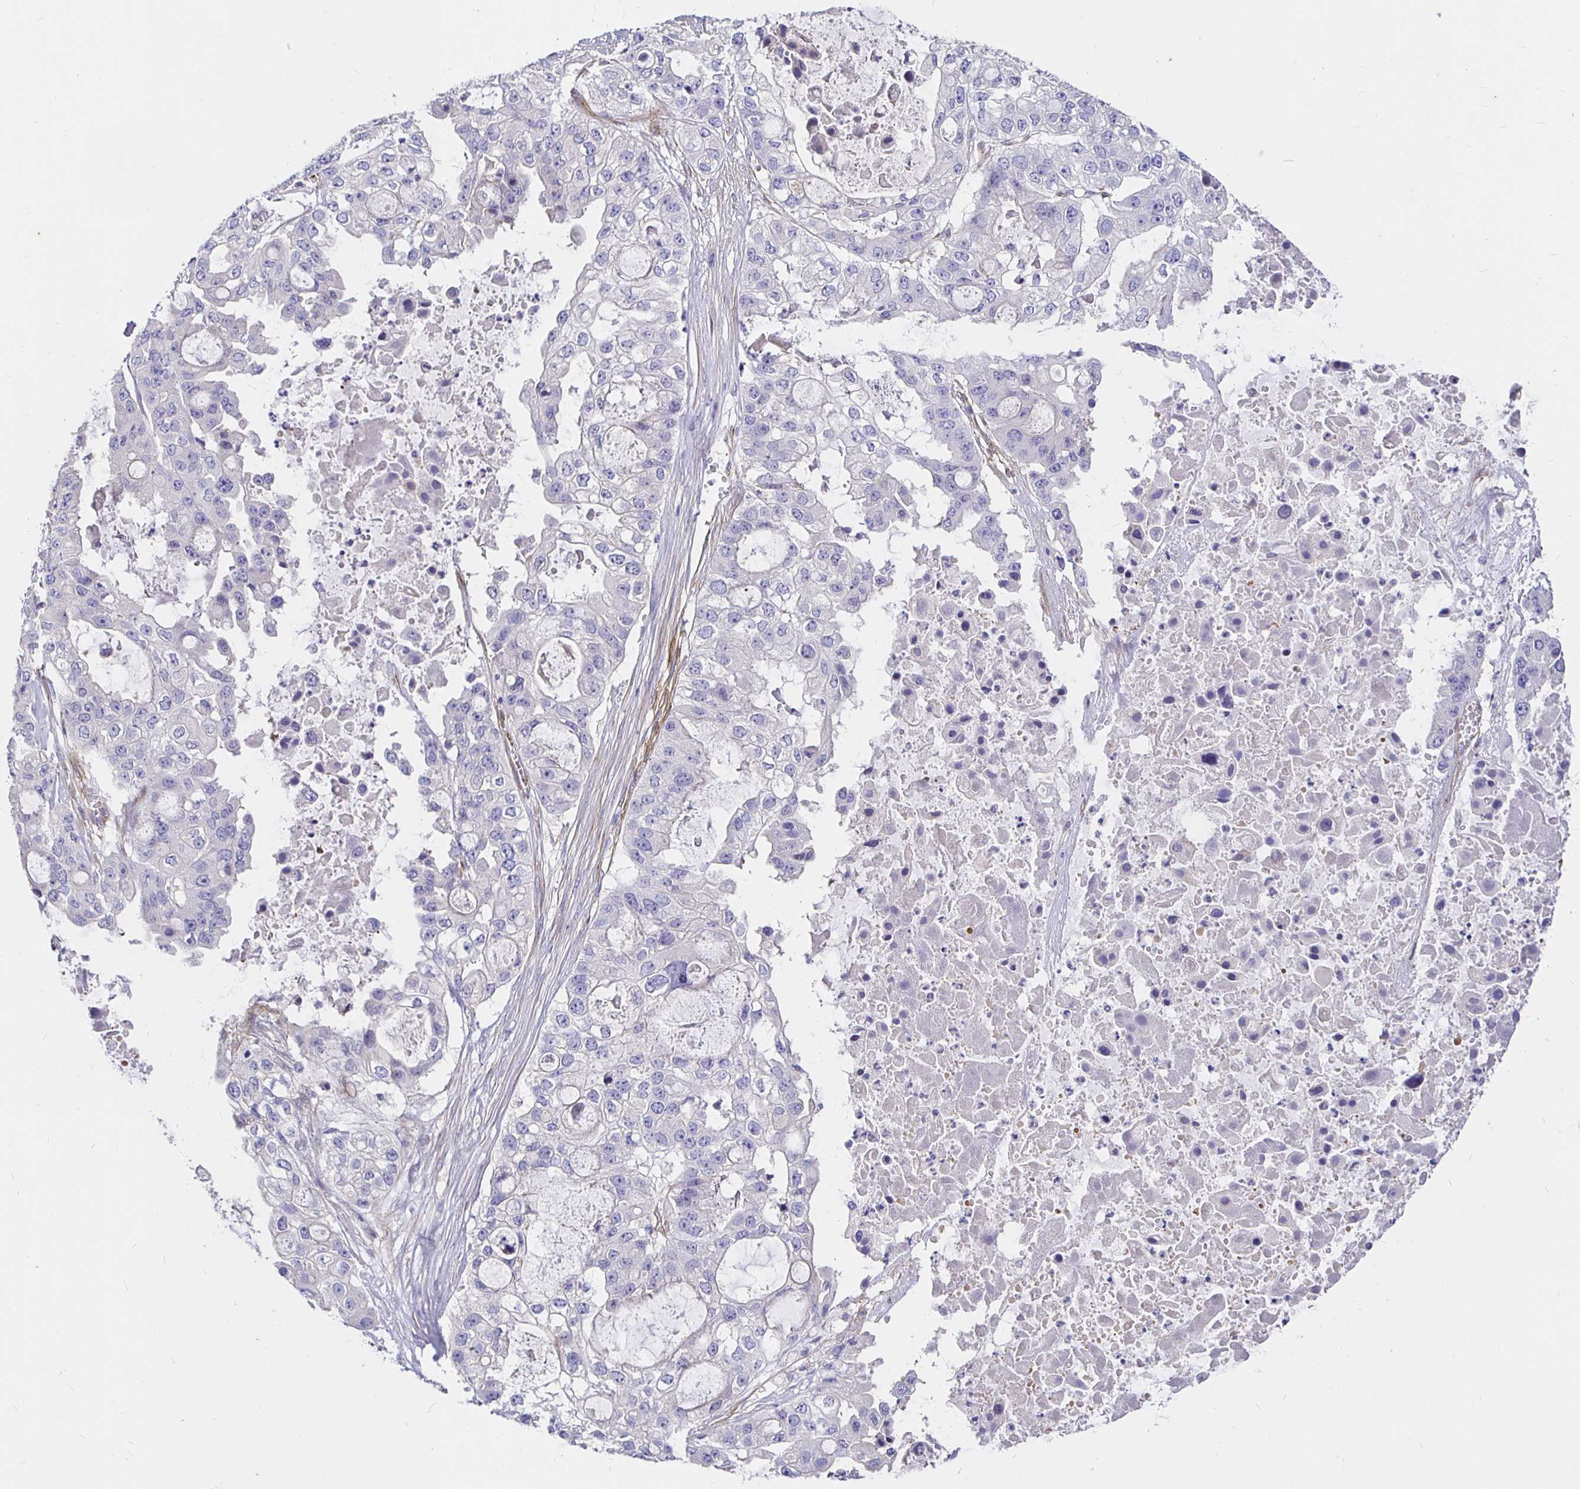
{"staining": {"intensity": "negative", "quantity": "none", "location": "none"}, "tissue": "ovarian cancer", "cell_type": "Tumor cells", "image_type": "cancer", "snomed": [{"axis": "morphology", "description": "Cystadenocarcinoma, serous, NOS"}, {"axis": "topography", "description": "Ovary"}], "caption": "Ovarian serous cystadenocarcinoma stained for a protein using immunohistochemistry demonstrates no staining tumor cells.", "gene": "PALM2AKAP2", "patient": {"sex": "female", "age": 56}}